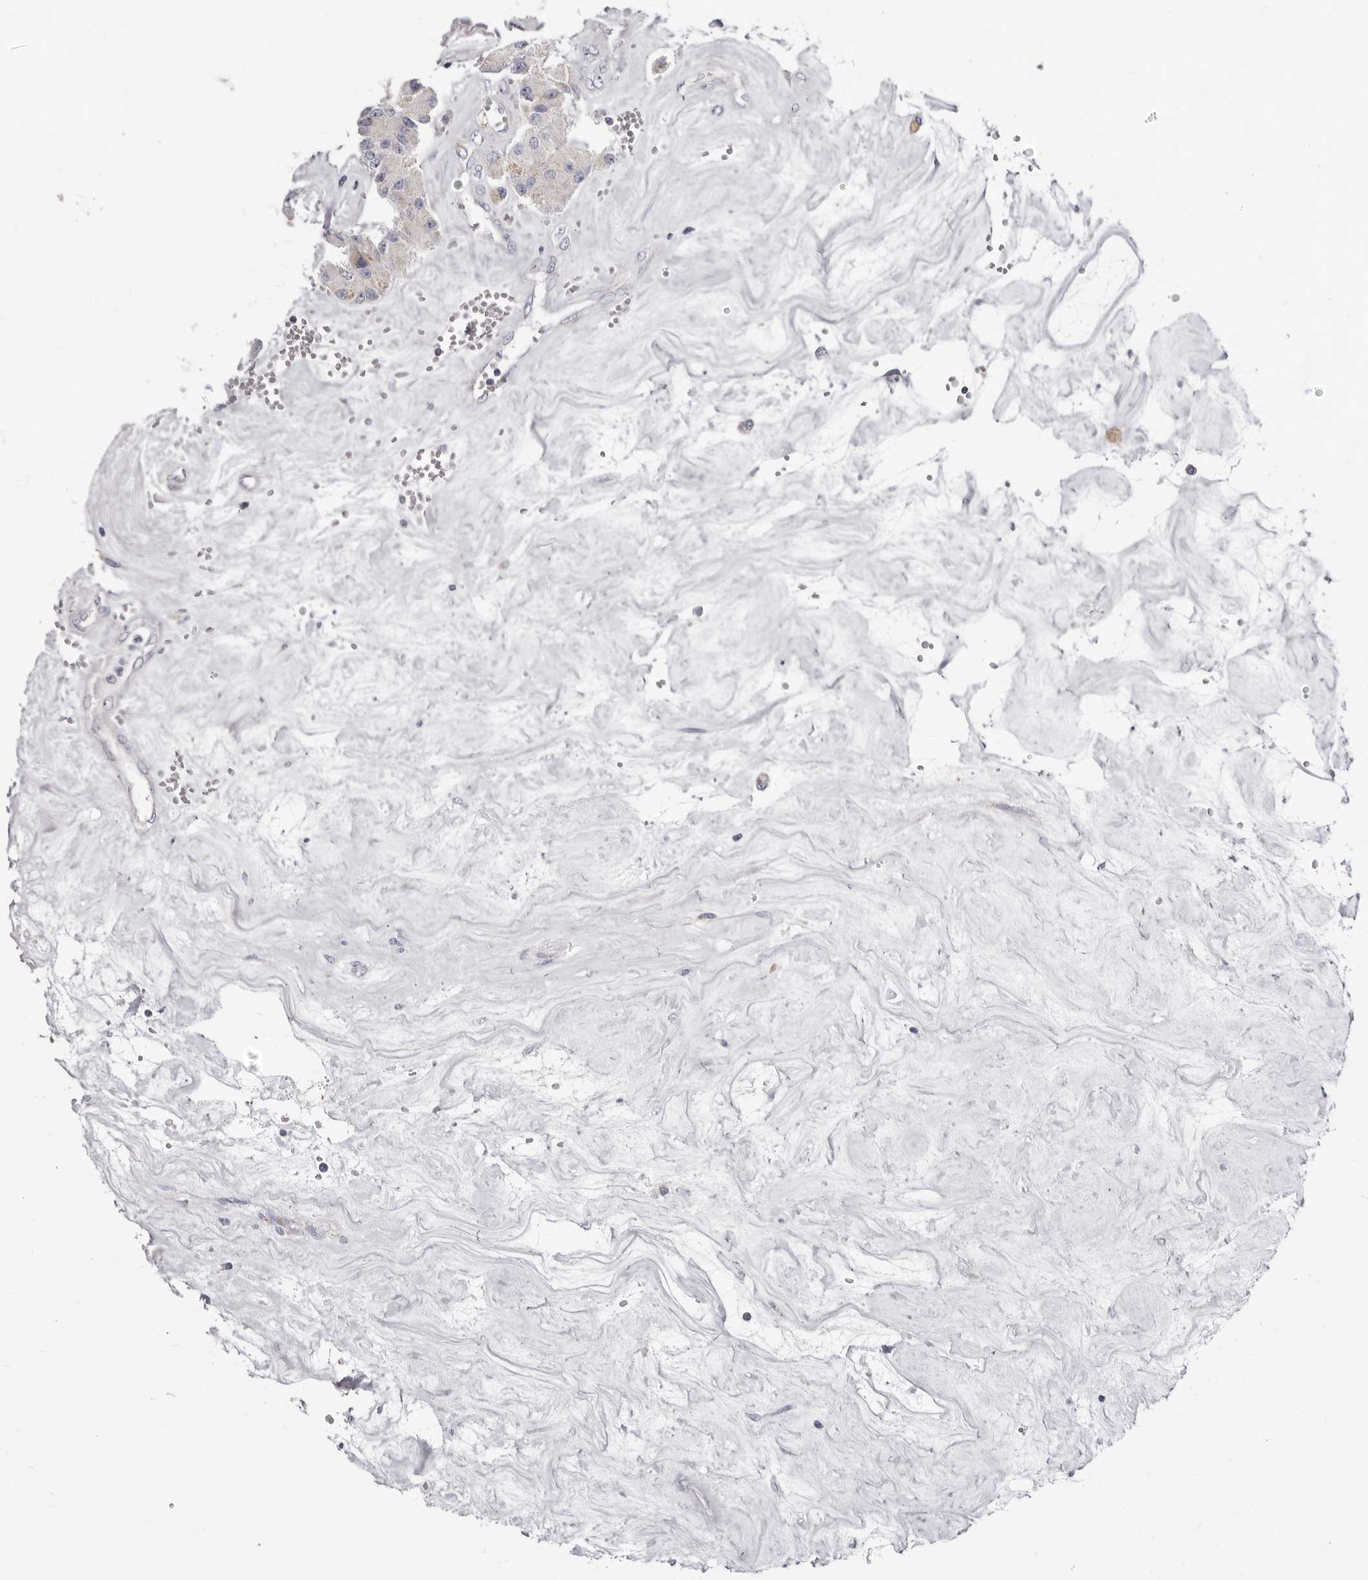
{"staining": {"intensity": "weak", "quantity": ">75%", "location": "cytoplasmic/membranous"}, "tissue": "carcinoid", "cell_type": "Tumor cells", "image_type": "cancer", "snomed": [{"axis": "morphology", "description": "Carcinoid, malignant, NOS"}, {"axis": "topography", "description": "Pancreas"}], "caption": "A photomicrograph showing weak cytoplasmic/membranous positivity in about >75% of tumor cells in carcinoid (malignant), as visualized by brown immunohistochemical staining.", "gene": "RSPO2", "patient": {"sex": "male", "age": 41}}